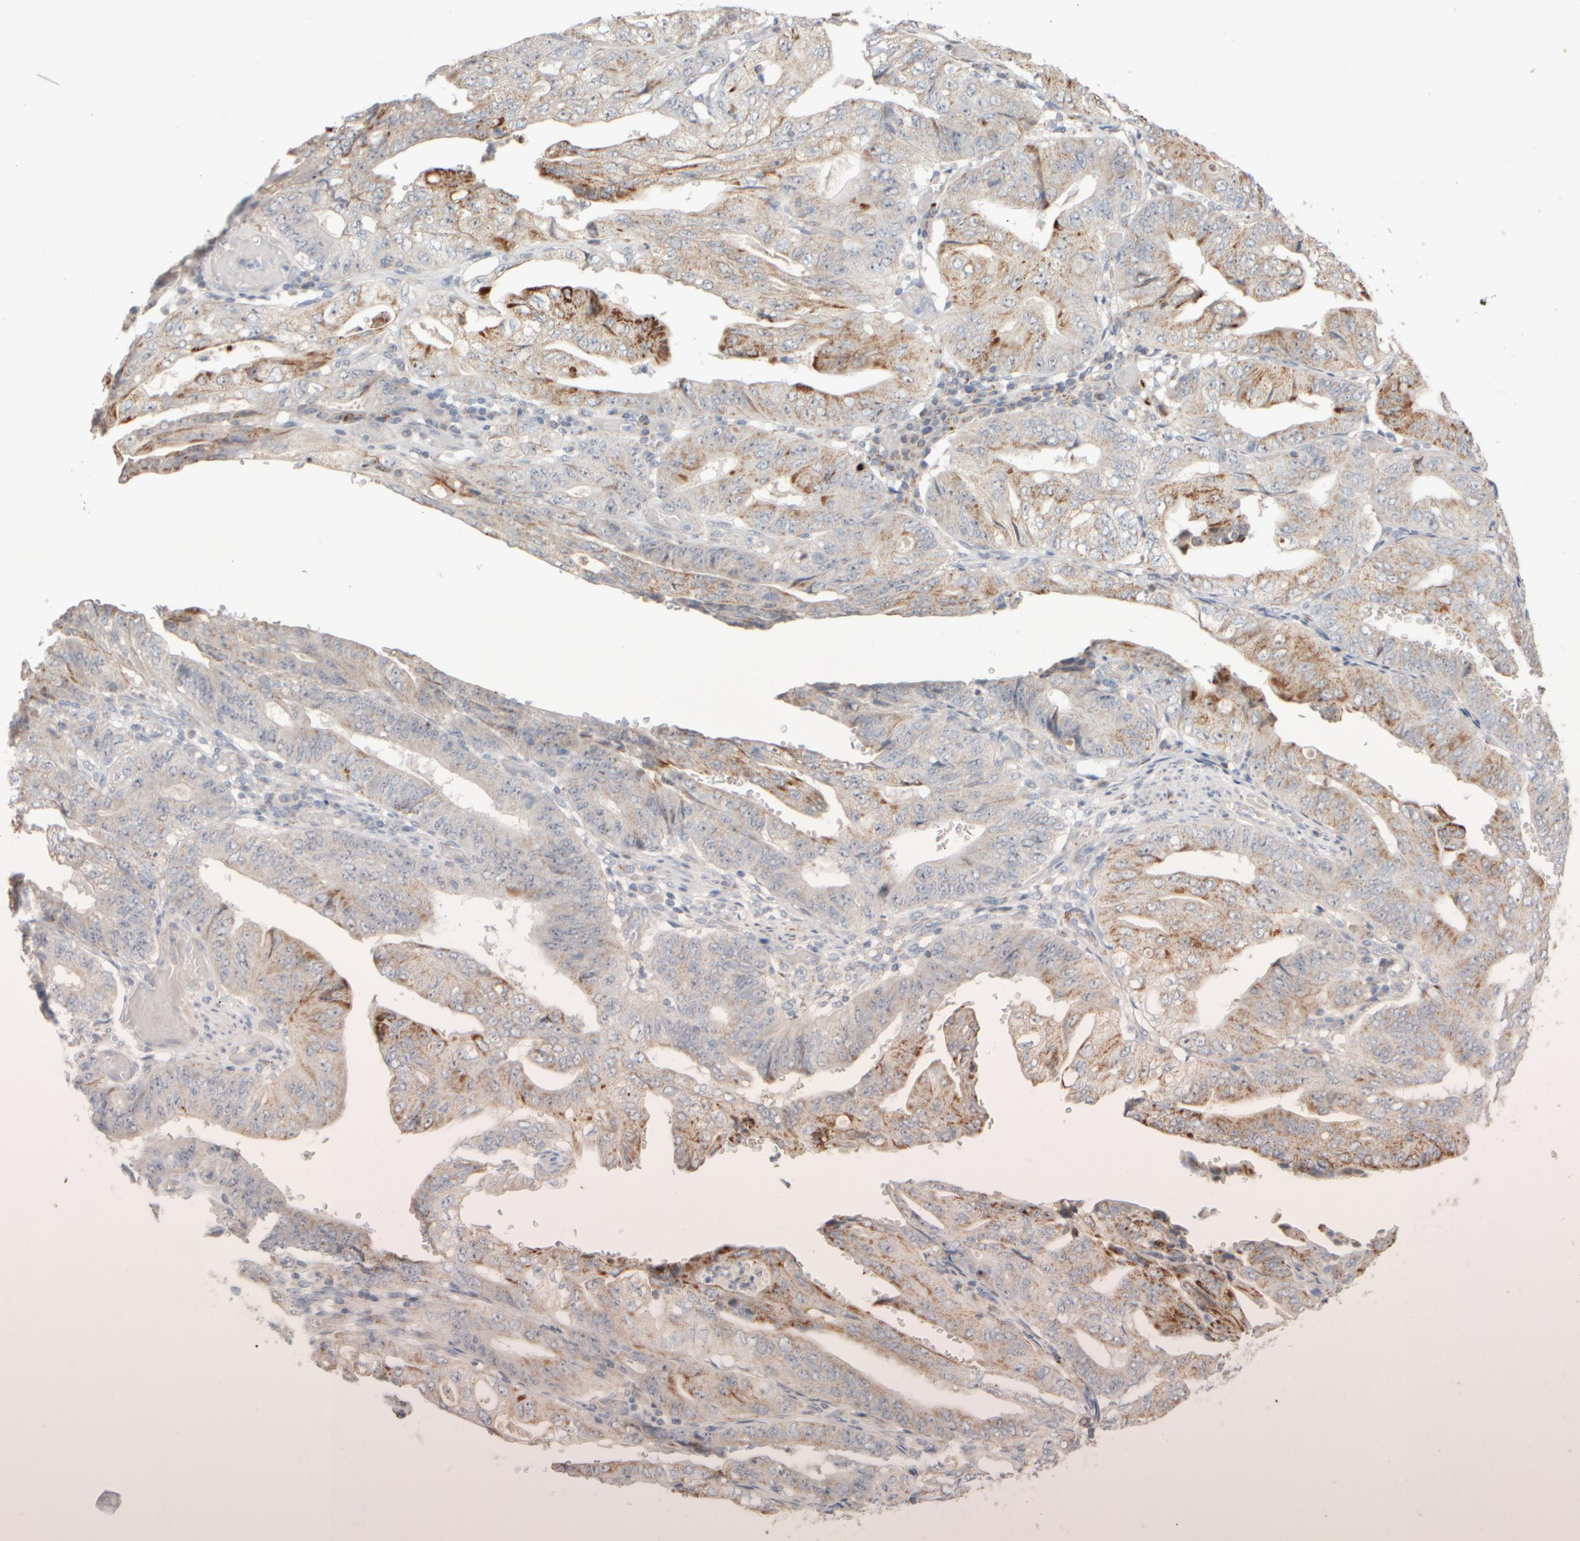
{"staining": {"intensity": "moderate", "quantity": "25%-75%", "location": "cytoplasmic/membranous"}, "tissue": "stomach cancer", "cell_type": "Tumor cells", "image_type": "cancer", "snomed": [{"axis": "morphology", "description": "Adenocarcinoma, NOS"}, {"axis": "topography", "description": "Stomach"}], "caption": "Brown immunohistochemical staining in adenocarcinoma (stomach) reveals moderate cytoplasmic/membranous expression in approximately 25%-75% of tumor cells.", "gene": "CHADL", "patient": {"sex": "female", "age": 73}}